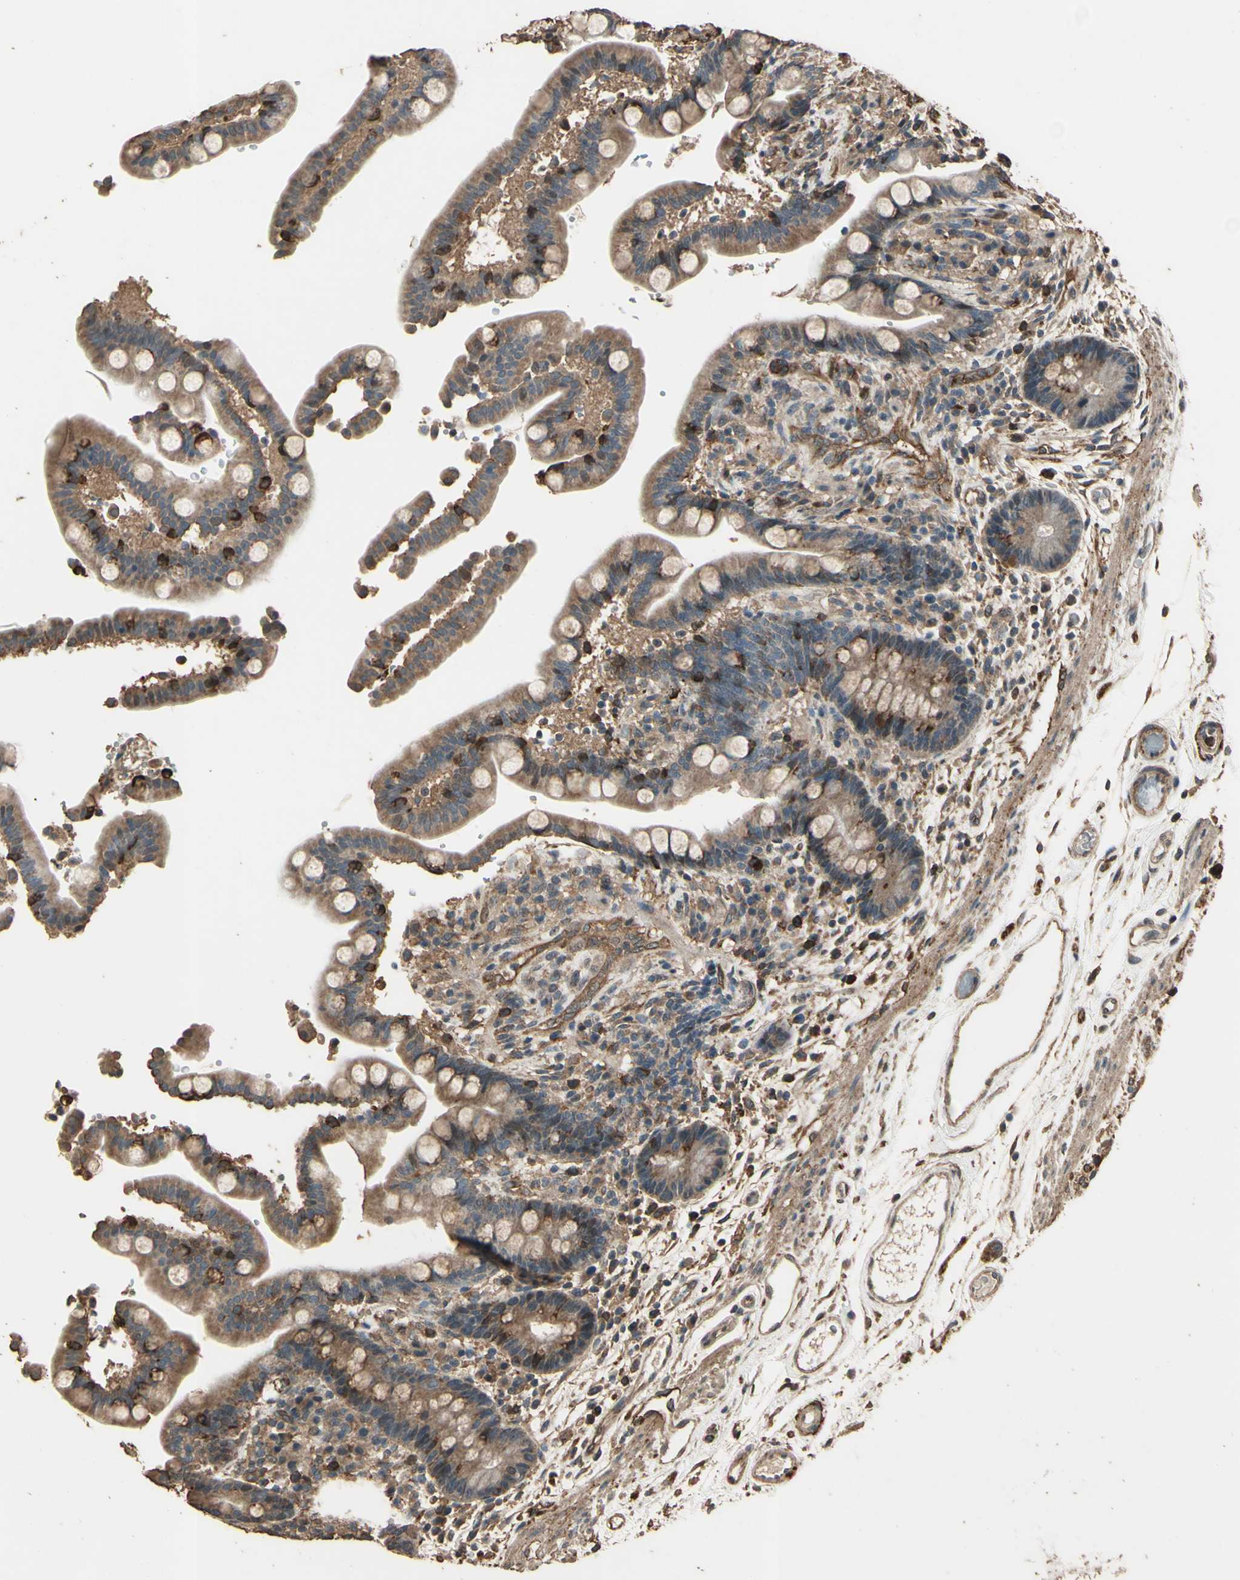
{"staining": {"intensity": "moderate", "quantity": ">75%", "location": "cytoplasmic/membranous"}, "tissue": "colon", "cell_type": "Endothelial cells", "image_type": "normal", "snomed": [{"axis": "morphology", "description": "Normal tissue, NOS"}, {"axis": "topography", "description": "Colon"}], "caption": "IHC micrograph of normal colon: colon stained using IHC demonstrates medium levels of moderate protein expression localized specifically in the cytoplasmic/membranous of endothelial cells, appearing as a cytoplasmic/membranous brown color.", "gene": "TSPO", "patient": {"sex": "male", "age": 73}}